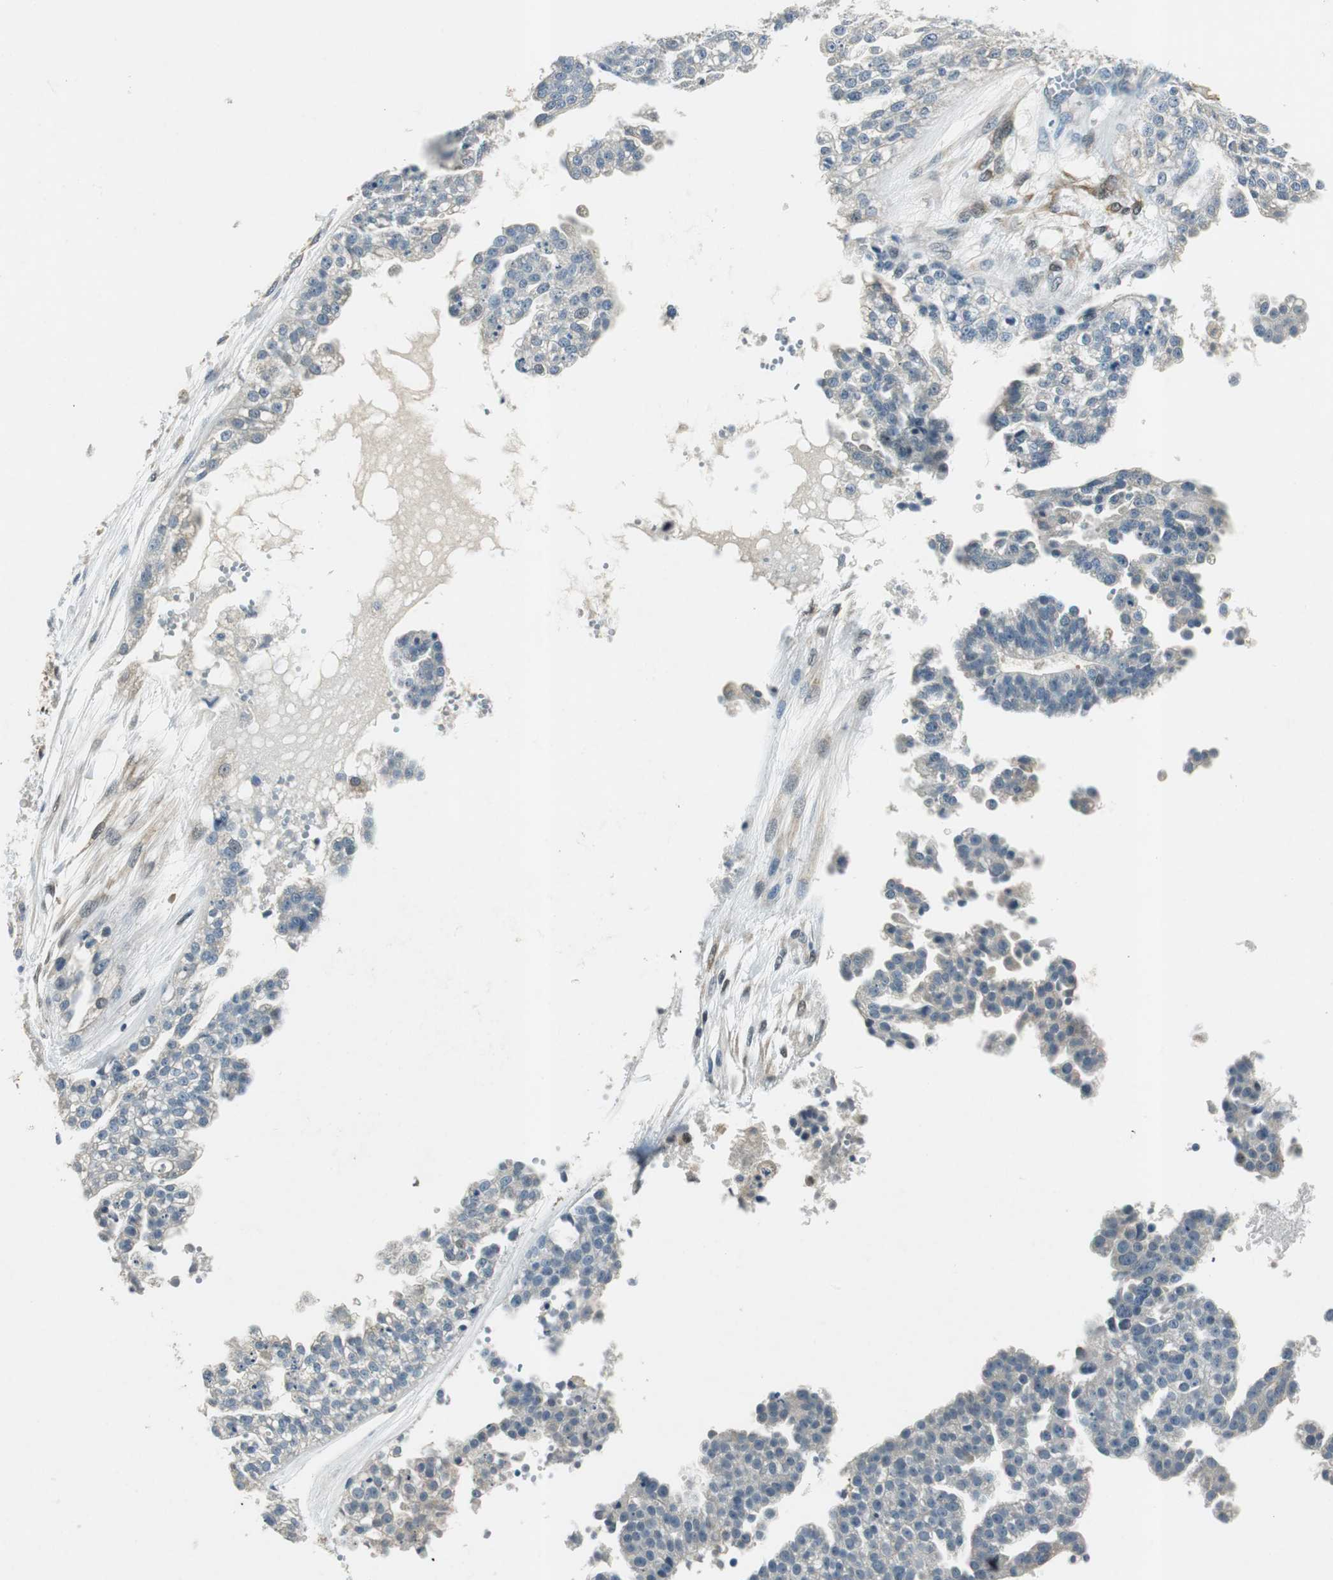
{"staining": {"intensity": "weak", "quantity": "<25%", "location": "cytoplasmic/membranous"}, "tissue": "ovarian cancer", "cell_type": "Tumor cells", "image_type": "cancer", "snomed": [{"axis": "morphology", "description": "Carcinoma, NOS"}, {"axis": "topography", "description": "Soft tissue"}, {"axis": "topography", "description": "Ovary"}], "caption": "Tumor cells are negative for protein expression in human carcinoma (ovarian).", "gene": "ME1", "patient": {"sex": "female", "age": 54}}